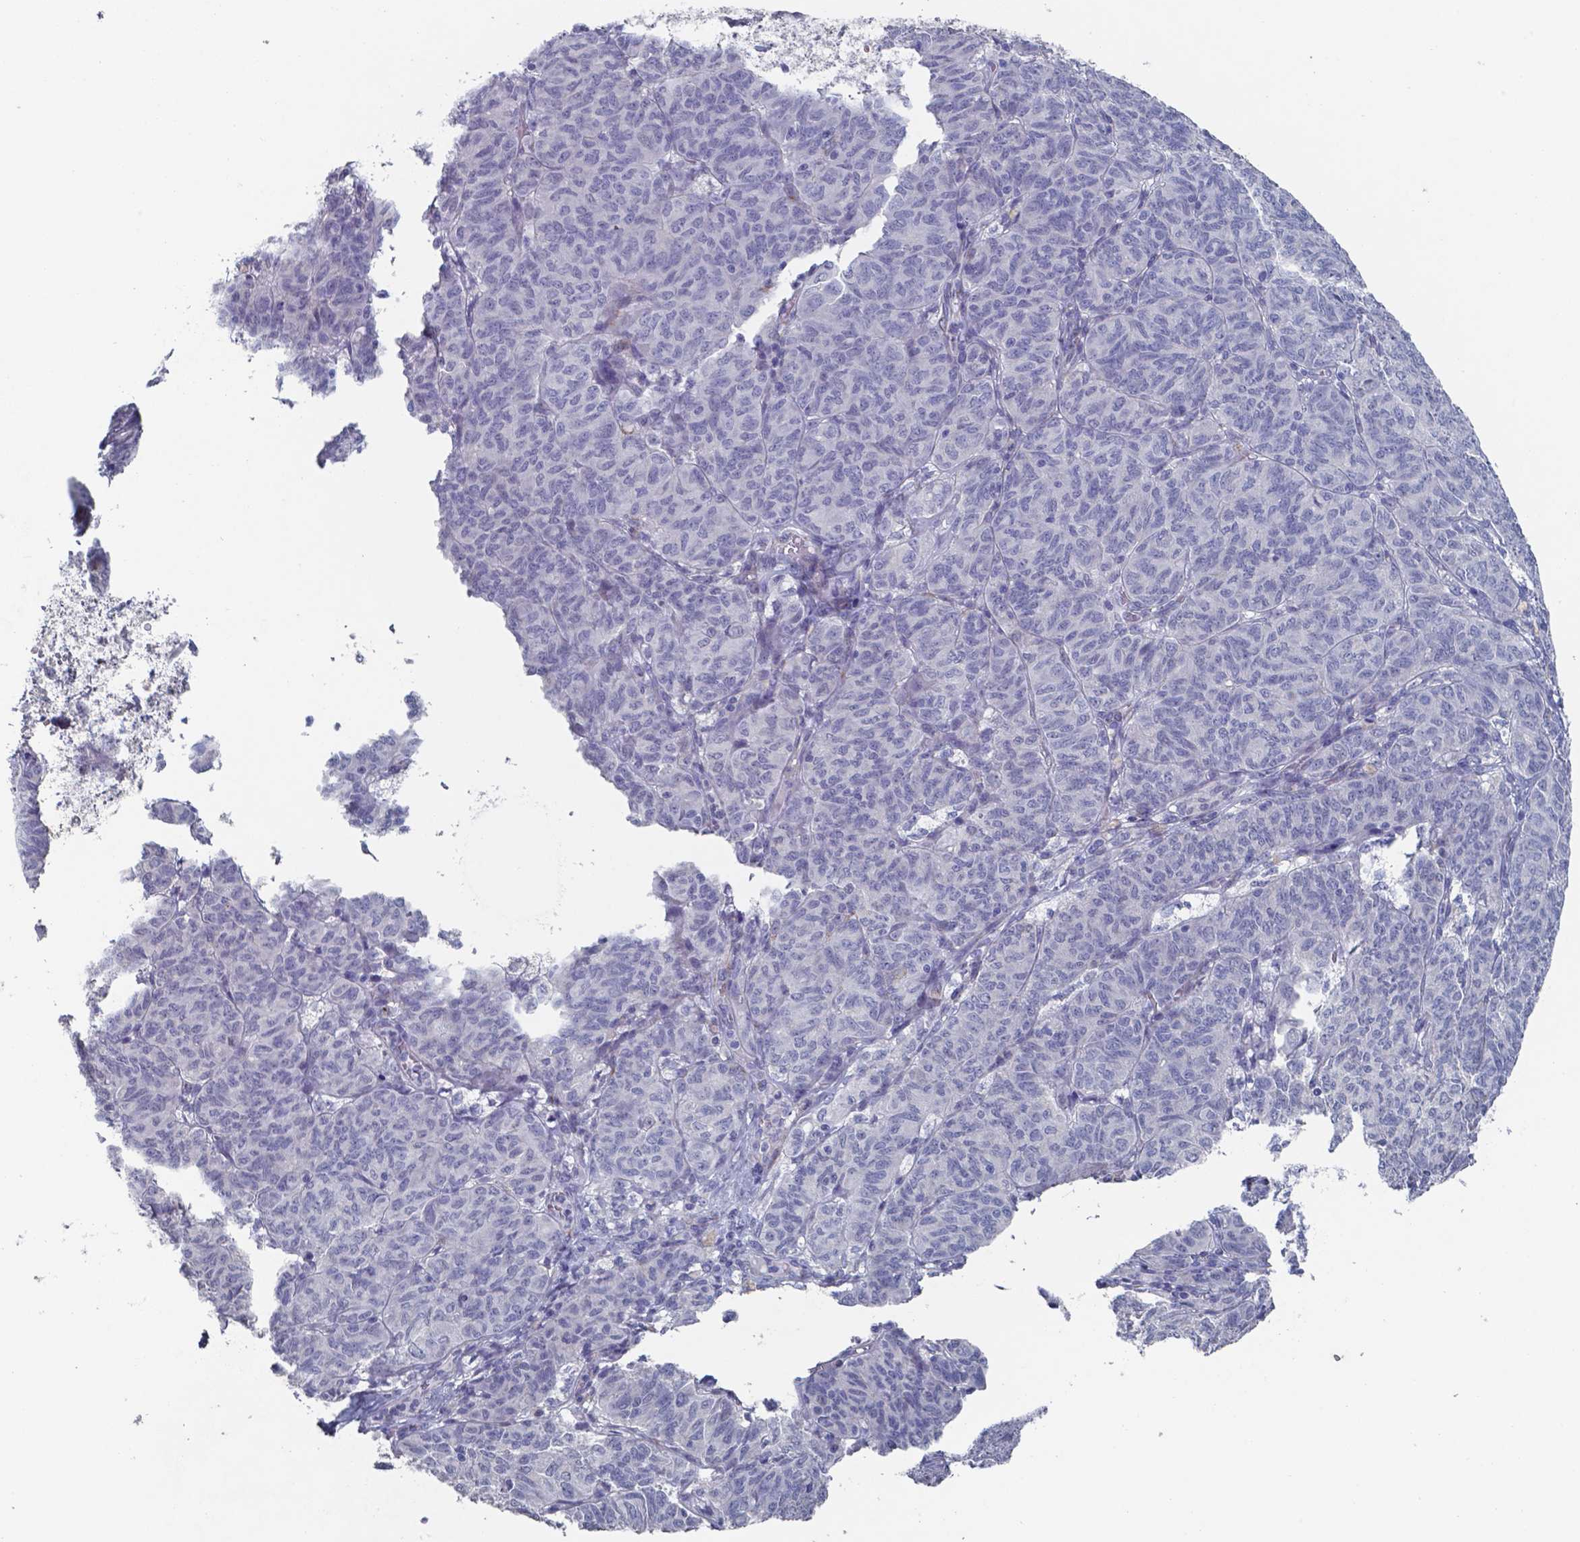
{"staining": {"intensity": "negative", "quantity": "none", "location": "none"}, "tissue": "ovarian cancer", "cell_type": "Tumor cells", "image_type": "cancer", "snomed": [{"axis": "morphology", "description": "Carcinoma, endometroid"}, {"axis": "topography", "description": "Ovary"}], "caption": "There is no significant expression in tumor cells of endometroid carcinoma (ovarian).", "gene": "PLA2R1", "patient": {"sex": "female", "age": 80}}